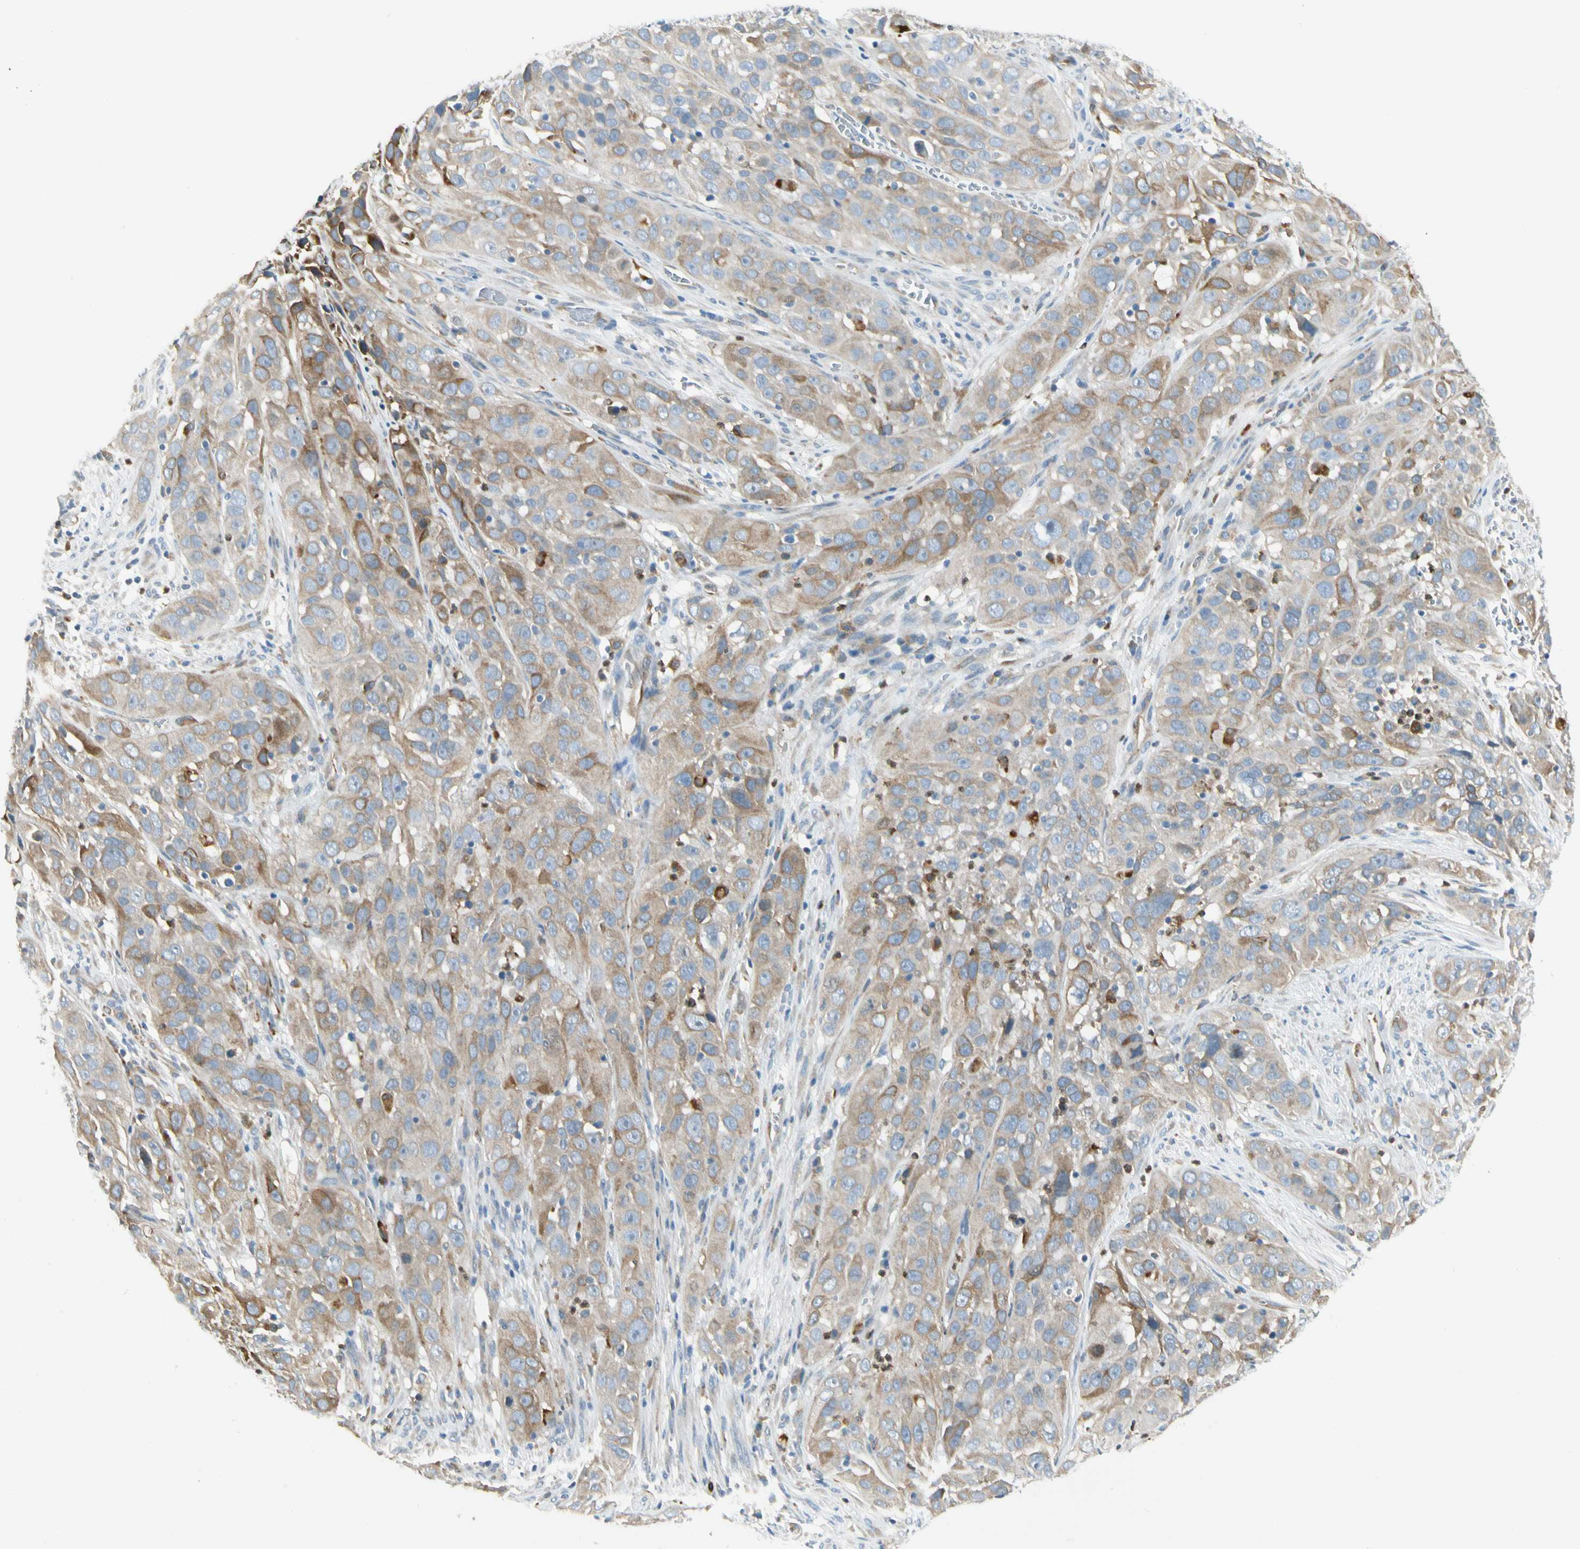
{"staining": {"intensity": "moderate", "quantity": "<25%", "location": "cytoplasmic/membranous"}, "tissue": "cervical cancer", "cell_type": "Tumor cells", "image_type": "cancer", "snomed": [{"axis": "morphology", "description": "Squamous cell carcinoma, NOS"}, {"axis": "topography", "description": "Cervix"}], "caption": "Protein expression by IHC demonstrates moderate cytoplasmic/membranous positivity in approximately <25% of tumor cells in cervical cancer. (IHC, brightfield microscopy, high magnification).", "gene": "LPCAT2", "patient": {"sex": "female", "age": 32}}